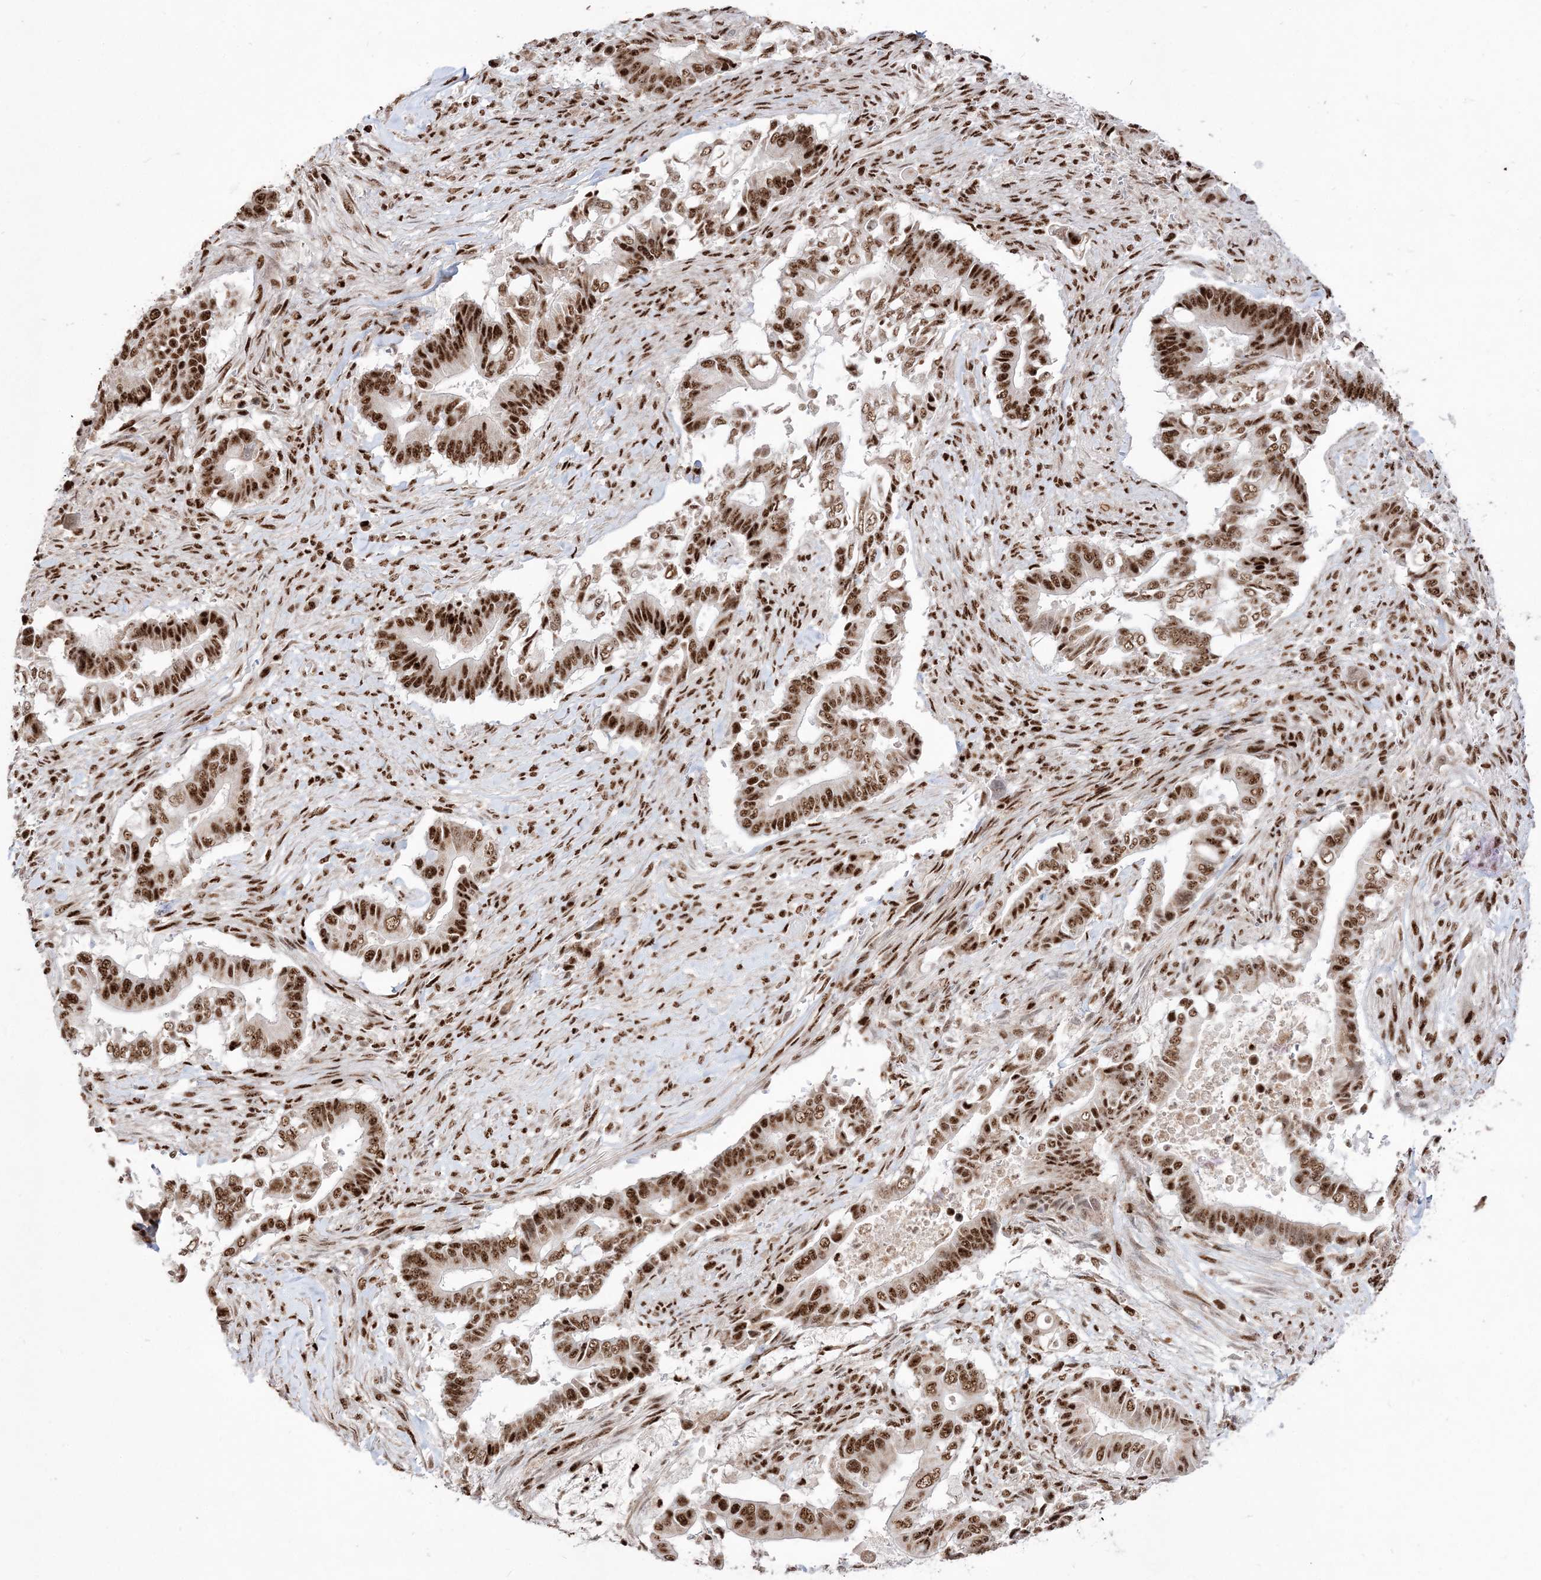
{"staining": {"intensity": "strong", "quantity": ">75%", "location": "nuclear"}, "tissue": "pancreatic cancer", "cell_type": "Tumor cells", "image_type": "cancer", "snomed": [{"axis": "morphology", "description": "Adenocarcinoma, NOS"}, {"axis": "topography", "description": "Pancreas"}], "caption": "Immunohistochemical staining of human adenocarcinoma (pancreatic) reveals high levels of strong nuclear protein expression in about >75% of tumor cells.", "gene": "RBM17", "patient": {"sex": "male", "age": 68}}